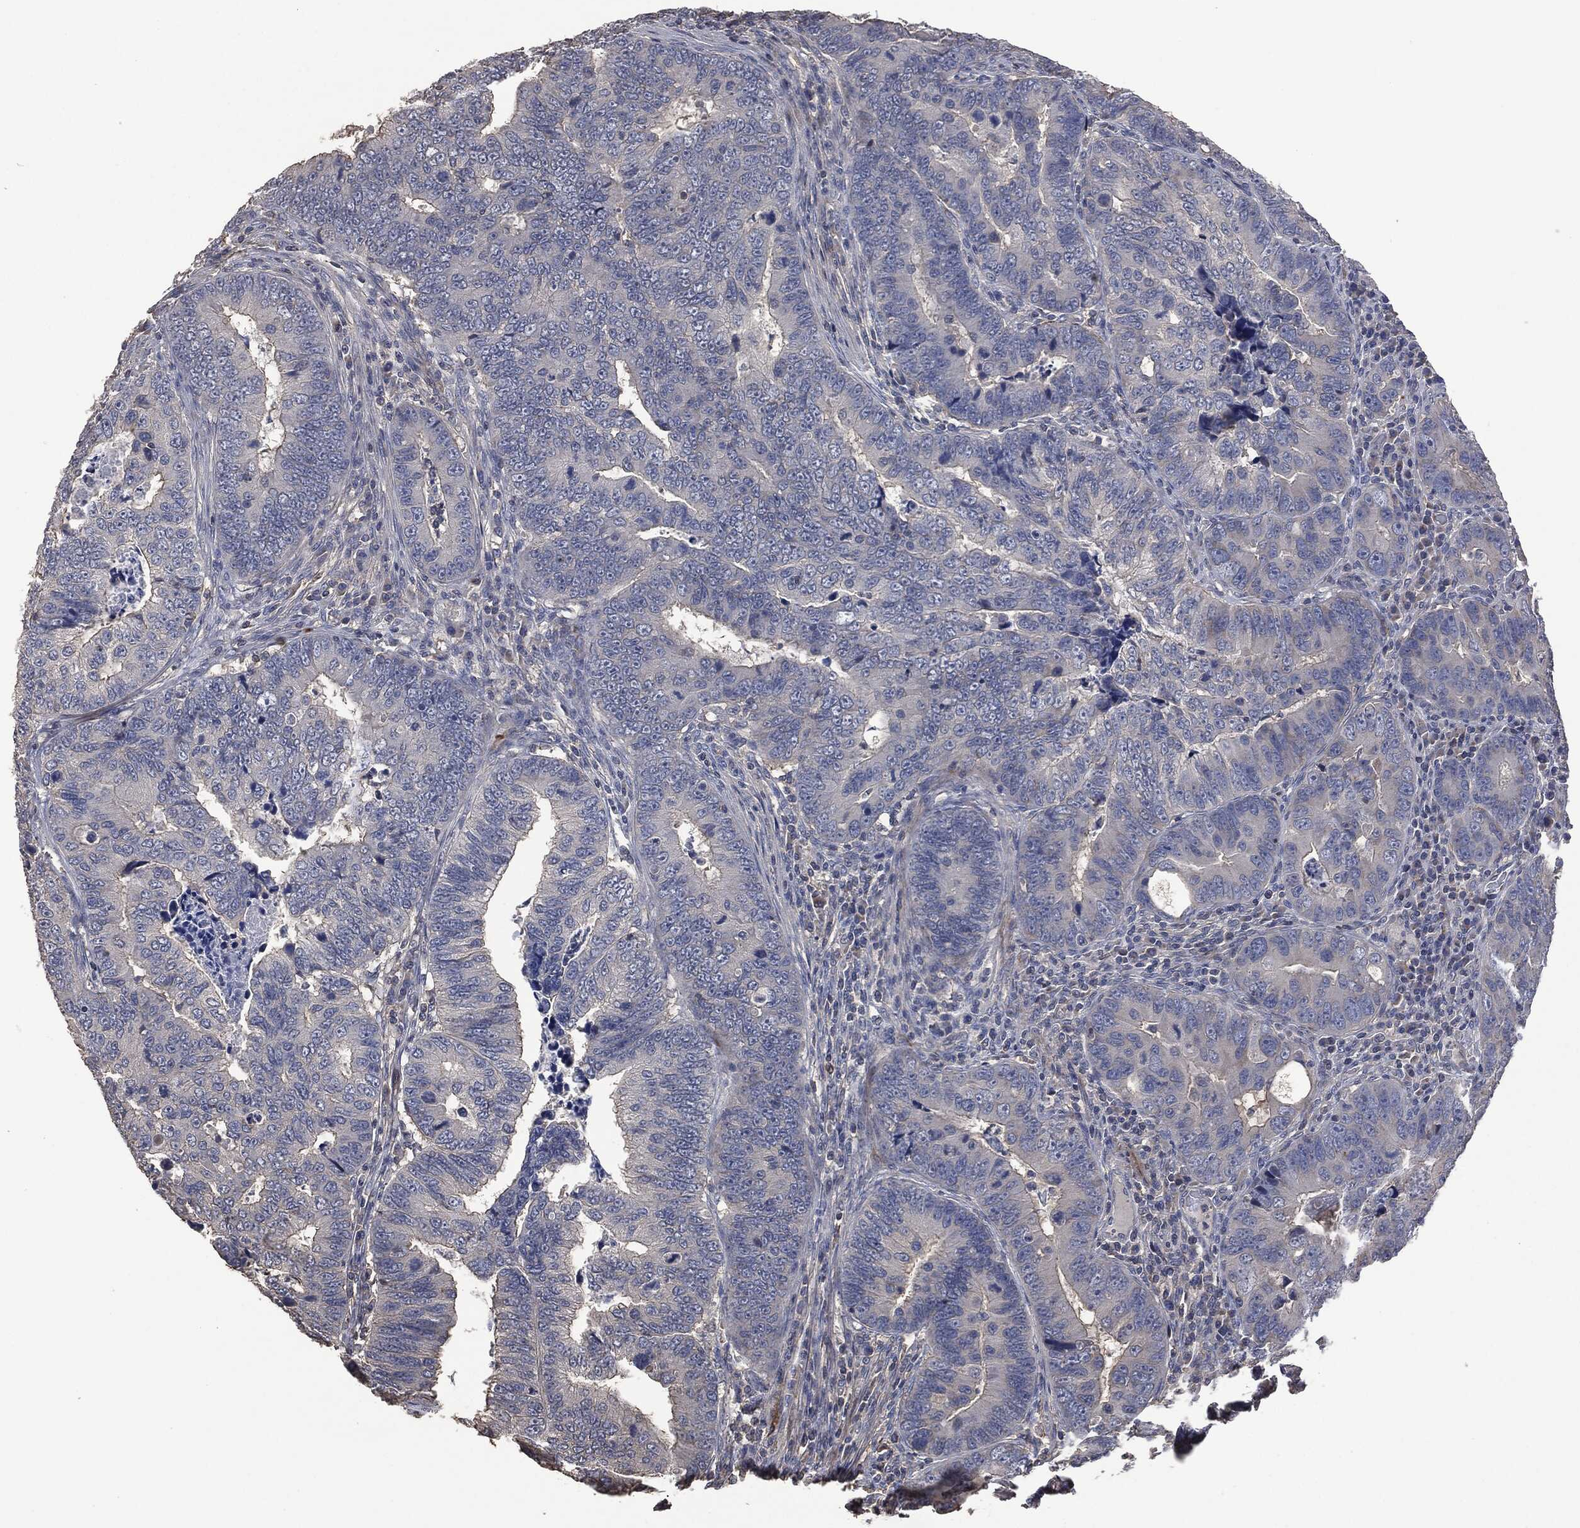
{"staining": {"intensity": "negative", "quantity": "none", "location": "none"}, "tissue": "colorectal cancer", "cell_type": "Tumor cells", "image_type": "cancer", "snomed": [{"axis": "morphology", "description": "Adenocarcinoma, NOS"}, {"axis": "topography", "description": "Colon"}], "caption": "There is no significant expression in tumor cells of colorectal cancer.", "gene": "MSLN", "patient": {"sex": "female", "age": 72}}